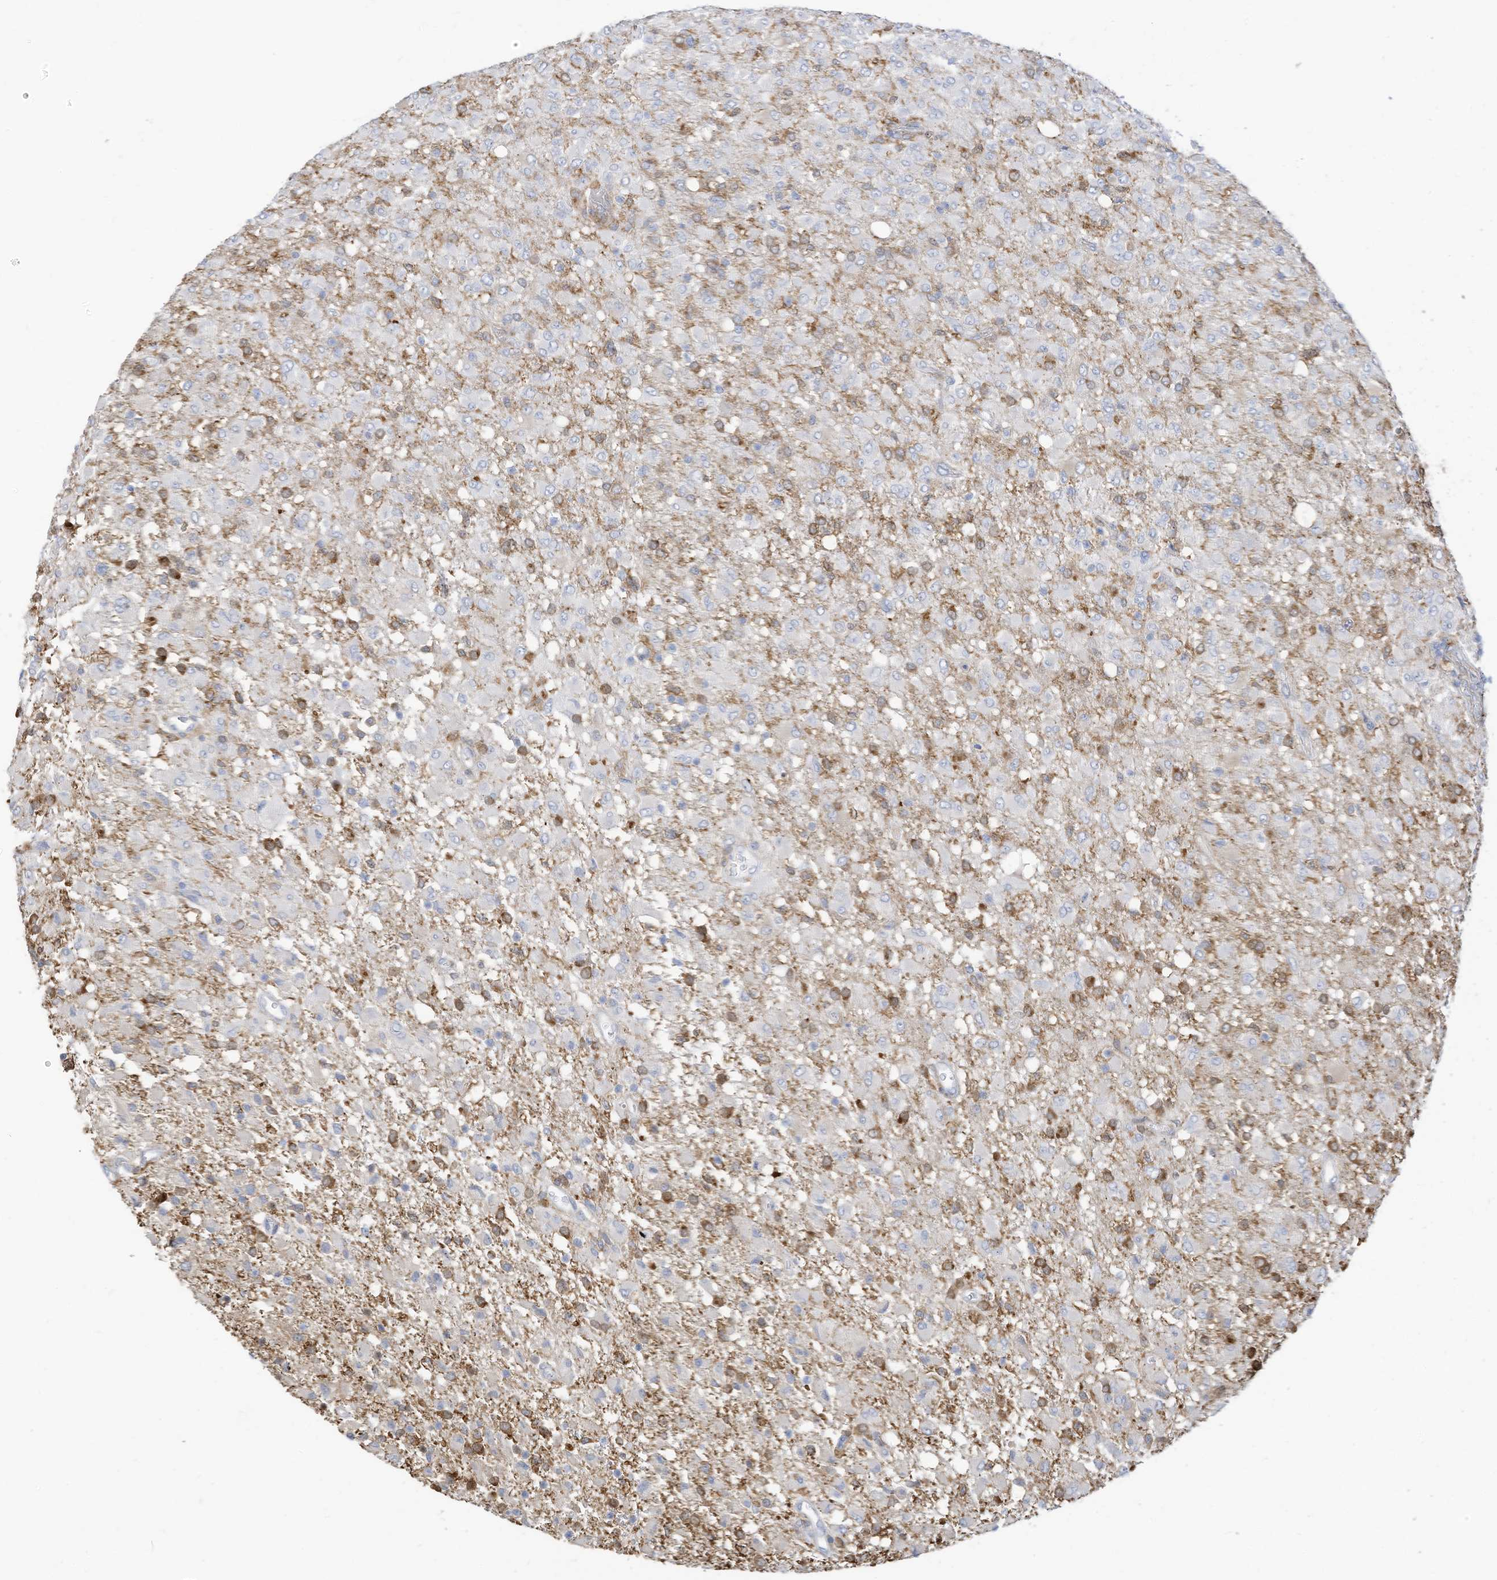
{"staining": {"intensity": "negative", "quantity": "none", "location": "none"}, "tissue": "glioma", "cell_type": "Tumor cells", "image_type": "cancer", "snomed": [{"axis": "morphology", "description": "Glioma, malignant, High grade"}, {"axis": "topography", "description": "Brain"}], "caption": "Glioma was stained to show a protein in brown. There is no significant positivity in tumor cells.", "gene": "ATP13A1", "patient": {"sex": "female", "age": 57}}